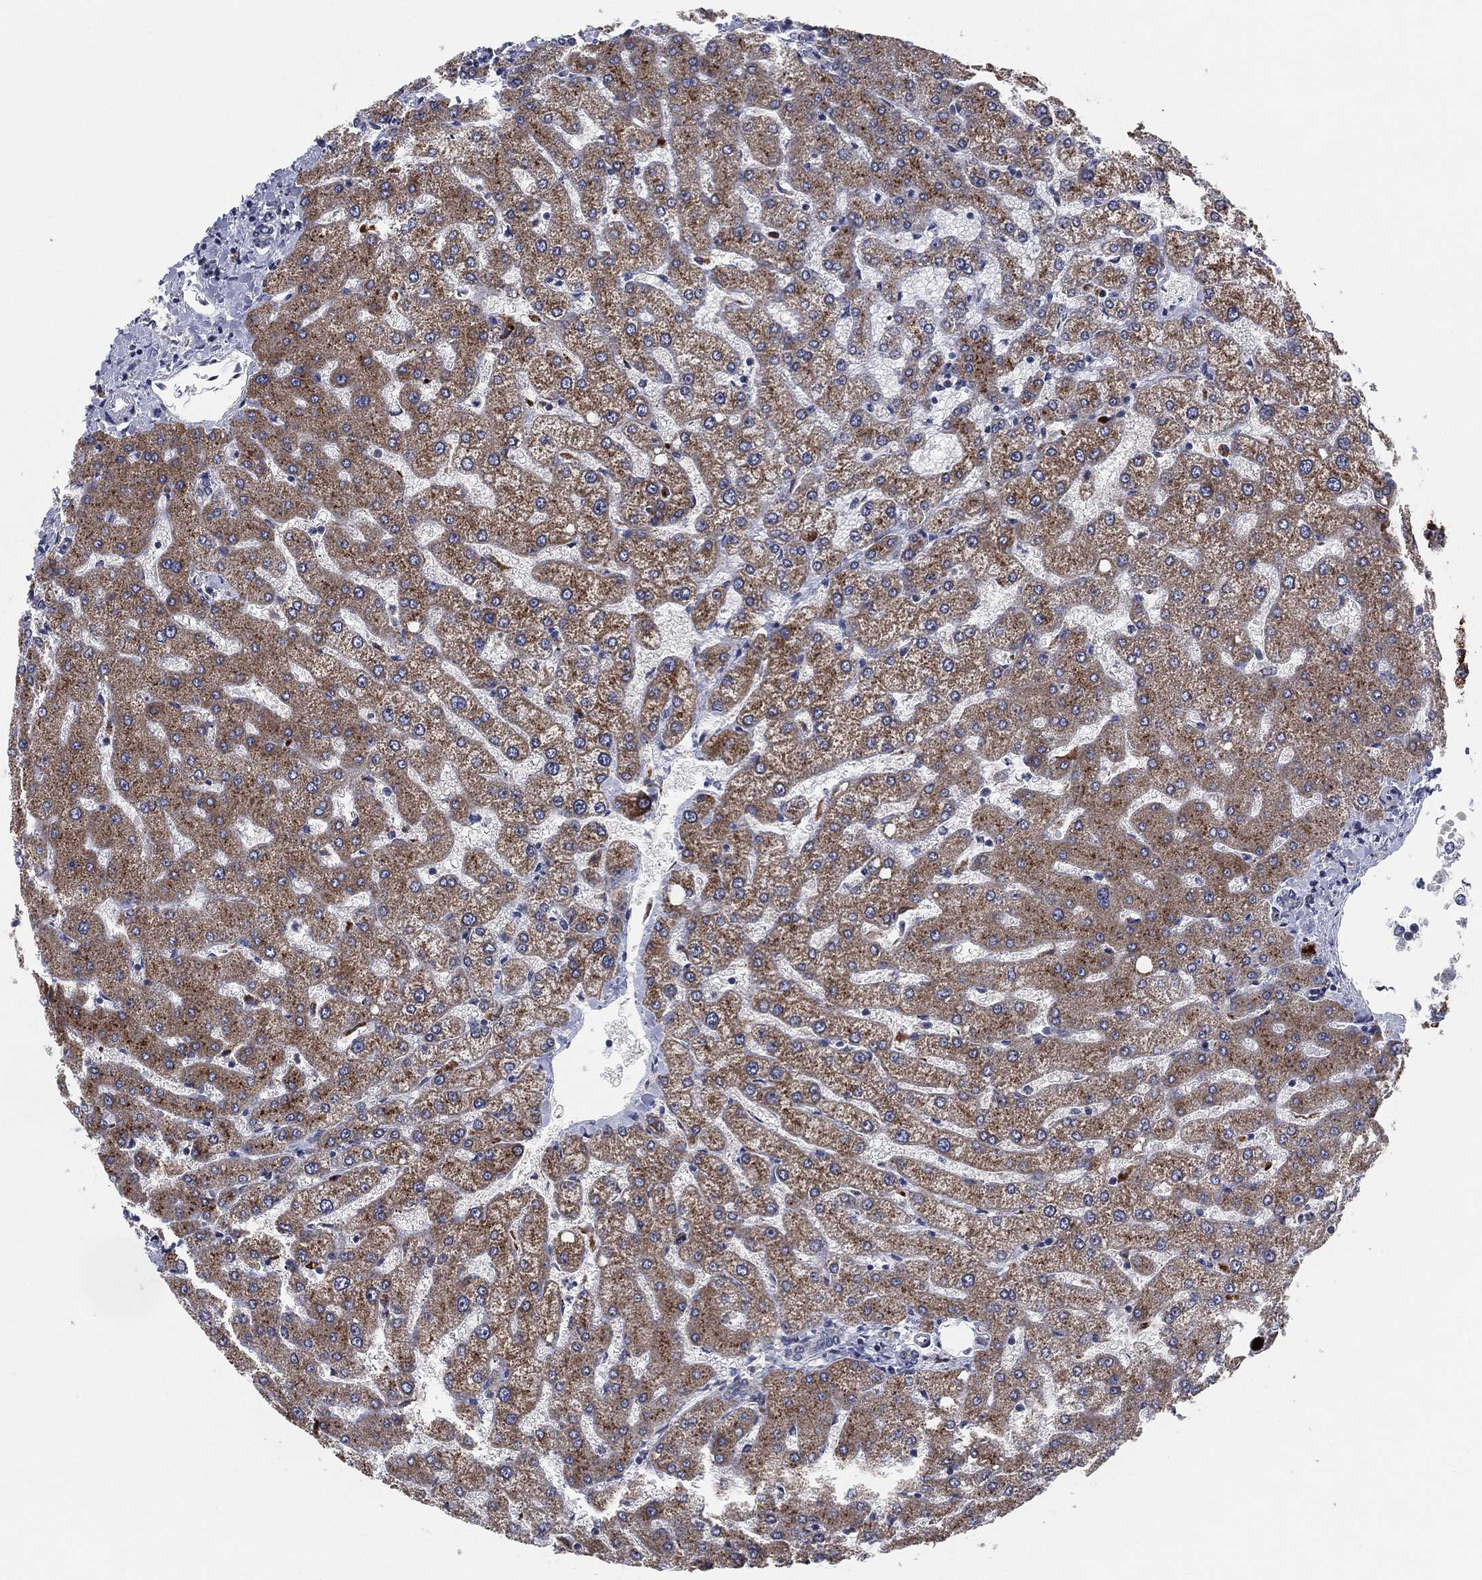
{"staining": {"intensity": "negative", "quantity": "none", "location": "none"}, "tissue": "liver", "cell_type": "Cholangiocytes", "image_type": "normal", "snomed": [{"axis": "morphology", "description": "Normal tissue, NOS"}, {"axis": "topography", "description": "Liver"}], "caption": "Protein analysis of benign liver shows no significant staining in cholangiocytes. Brightfield microscopy of immunohistochemistry stained with DAB (3,3'-diaminobenzidine) (brown) and hematoxylin (blue), captured at high magnification.", "gene": "FAM104A", "patient": {"sex": "female", "age": 54}}